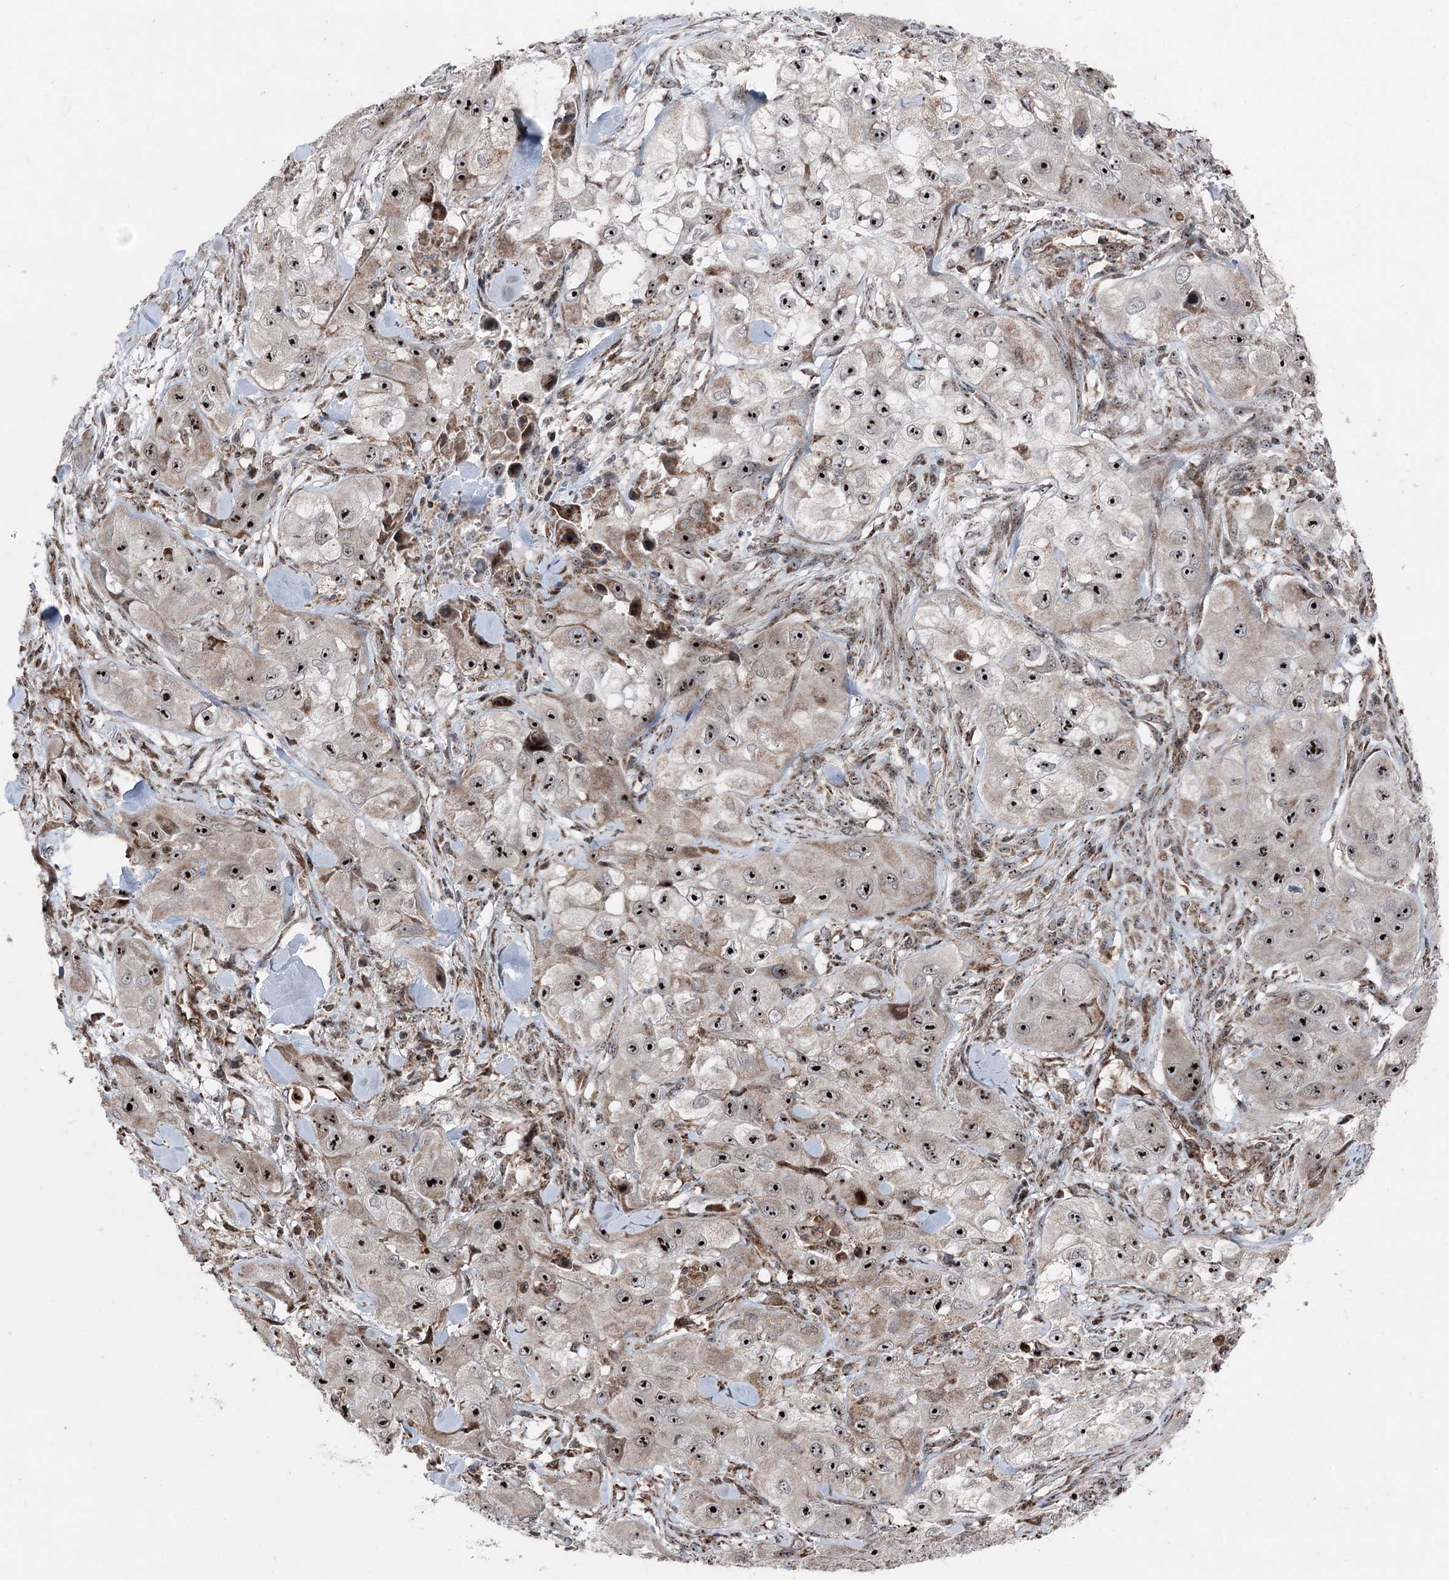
{"staining": {"intensity": "strong", "quantity": ">75%", "location": "nuclear"}, "tissue": "skin cancer", "cell_type": "Tumor cells", "image_type": "cancer", "snomed": [{"axis": "morphology", "description": "Squamous cell carcinoma, NOS"}, {"axis": "topography", "description": "Skin"}, {"axis": "topography", "description": "Subcutis"}], "caption": "Squamous cell carcinoma (skin) tissue reveals strong nuclear positivity in about >75% of tumor cells, visualized by immunohistochemistry.", "gene": "STEEP1", "patient": {"sex": "male", "age": 73}}